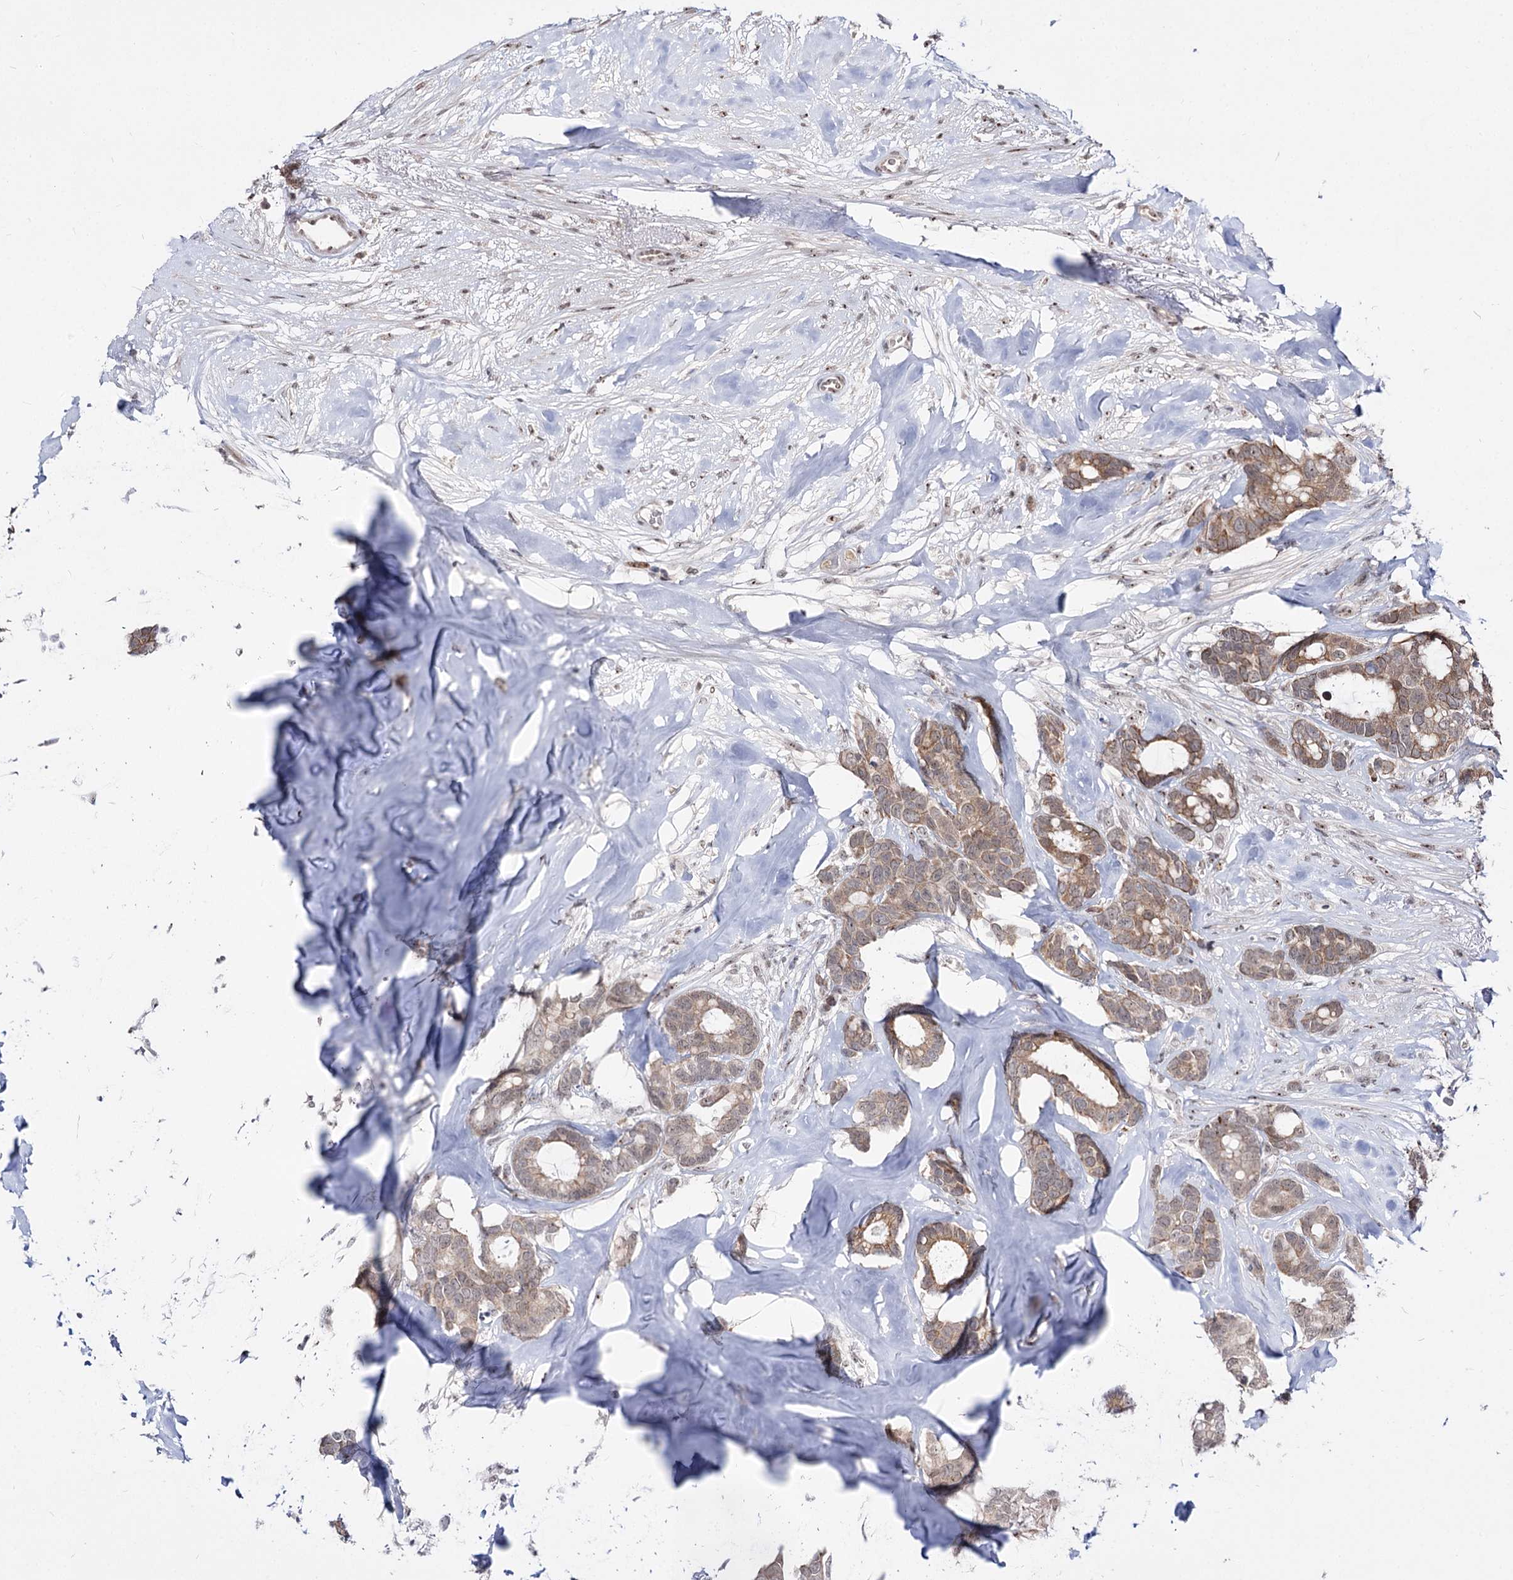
{"staining": {"intensity": "weak", "quantity": ">75%", "location": "cytoplasmic/membranous"}, "tissue": "breast cancer", "cell_type": "Tumor cells", "image_type": "cancer", "snomed": [{"axis": "morphology", "description": "Duct carcinoma"}, {"axis": "topography", "description": "Breast"}], "caption": "Human breast infiltrating ductal carcinoma stained for a protein (brown) reveals weak cytoplasmic/membranous positive positivity in approximately >75% of tumor cells.", "gene": "STOX1", "patient": {"sex": "female", "age": 87}}